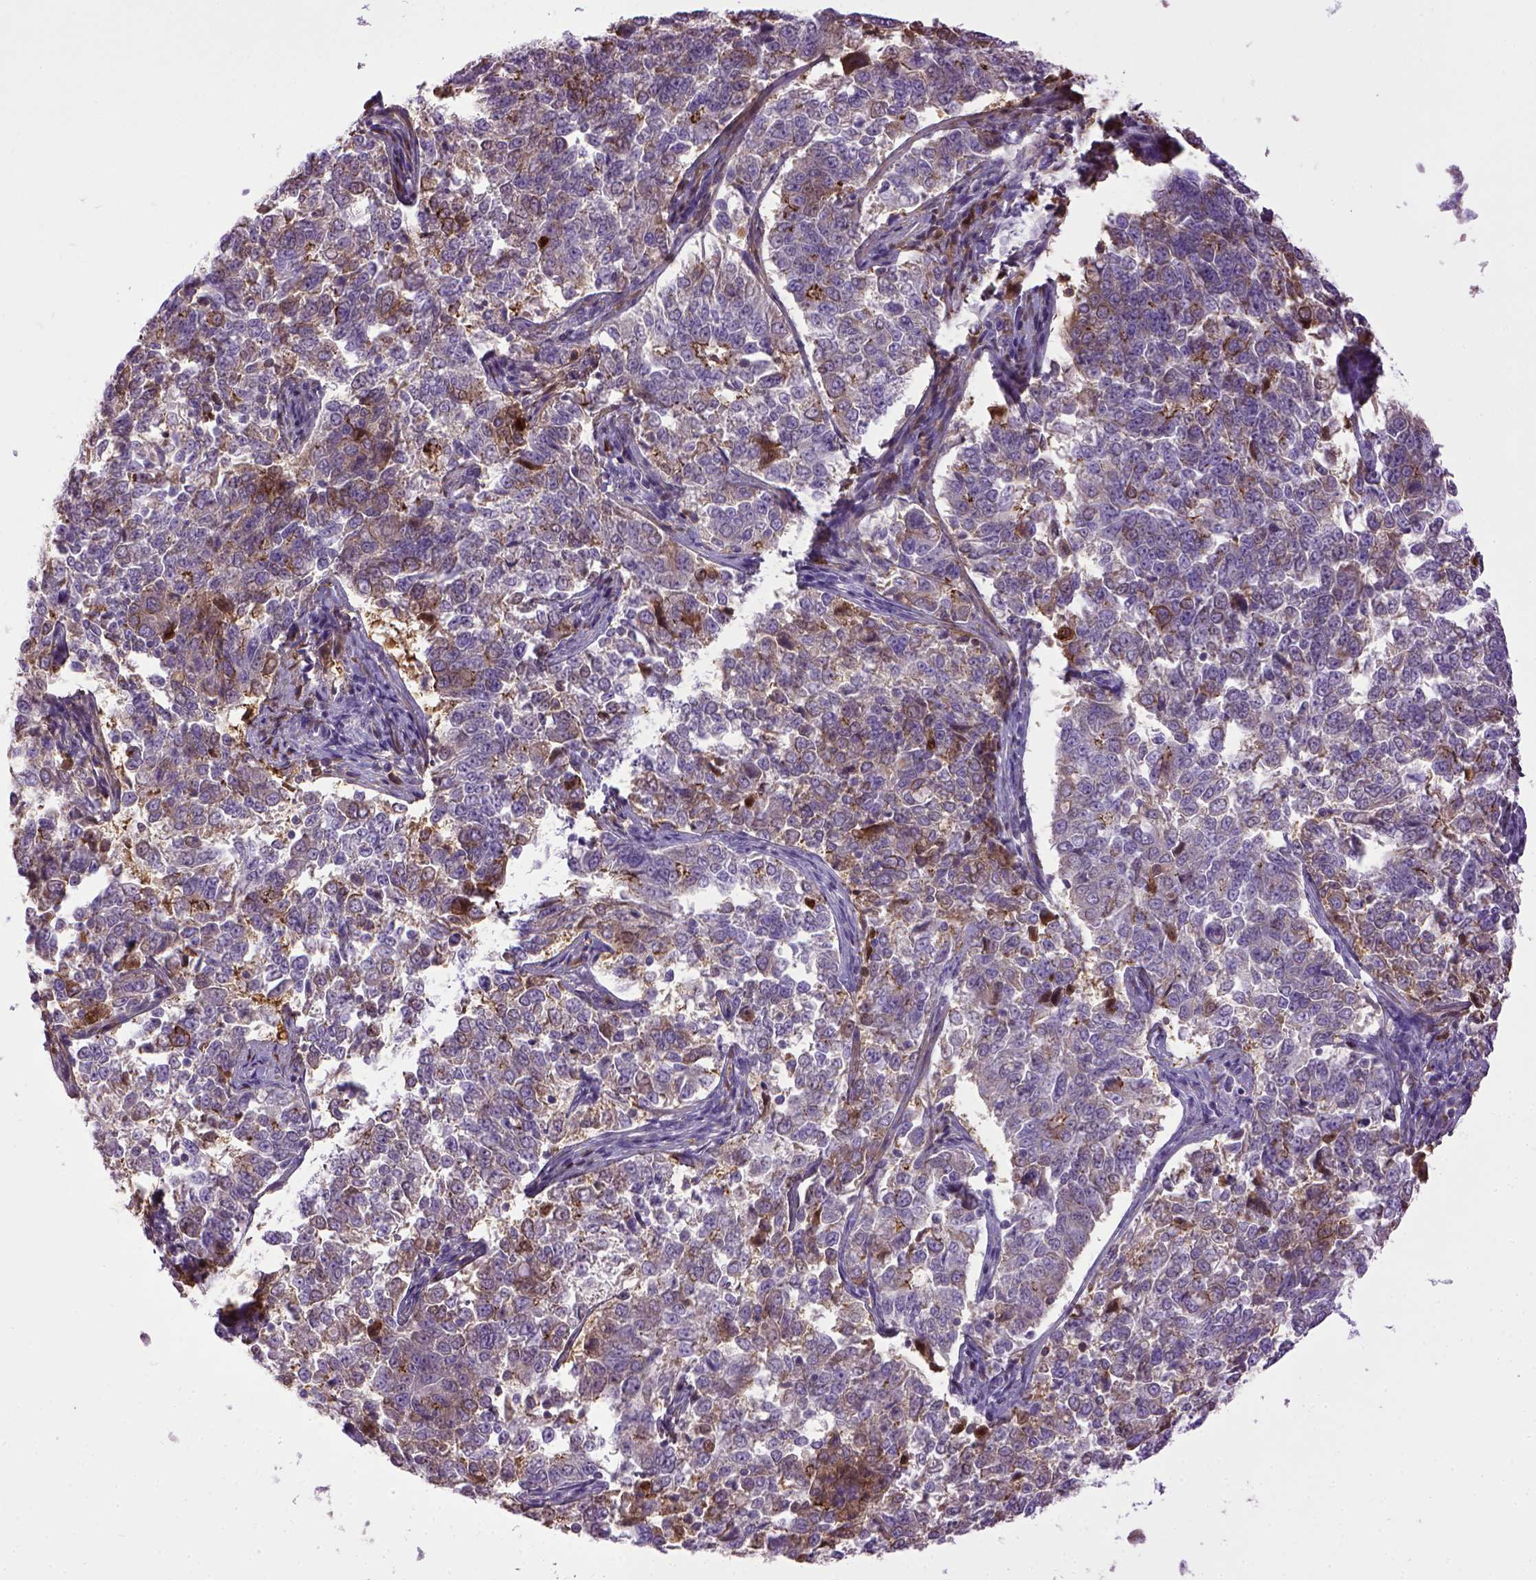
{"staining": {"intensity": "moderate", "quantity": "25%-75%", "location": "cytoplasmic/membranous"}, "tissue": "endometrial cancer", "cell_type": "Tumor cells", "image_type": "cancer", "snomed": [{"axis": "morphology", "description": "Adenocarcinoma, NOS"}, {"axis": "topography", "description": "Endometrium"}], "caption": "Endometrial adenocarcinoma stained with a protein marker shows moderate staining in tumor cells.", "gene": "CDH1", "patient": {"sex": "female", "age": 43}}